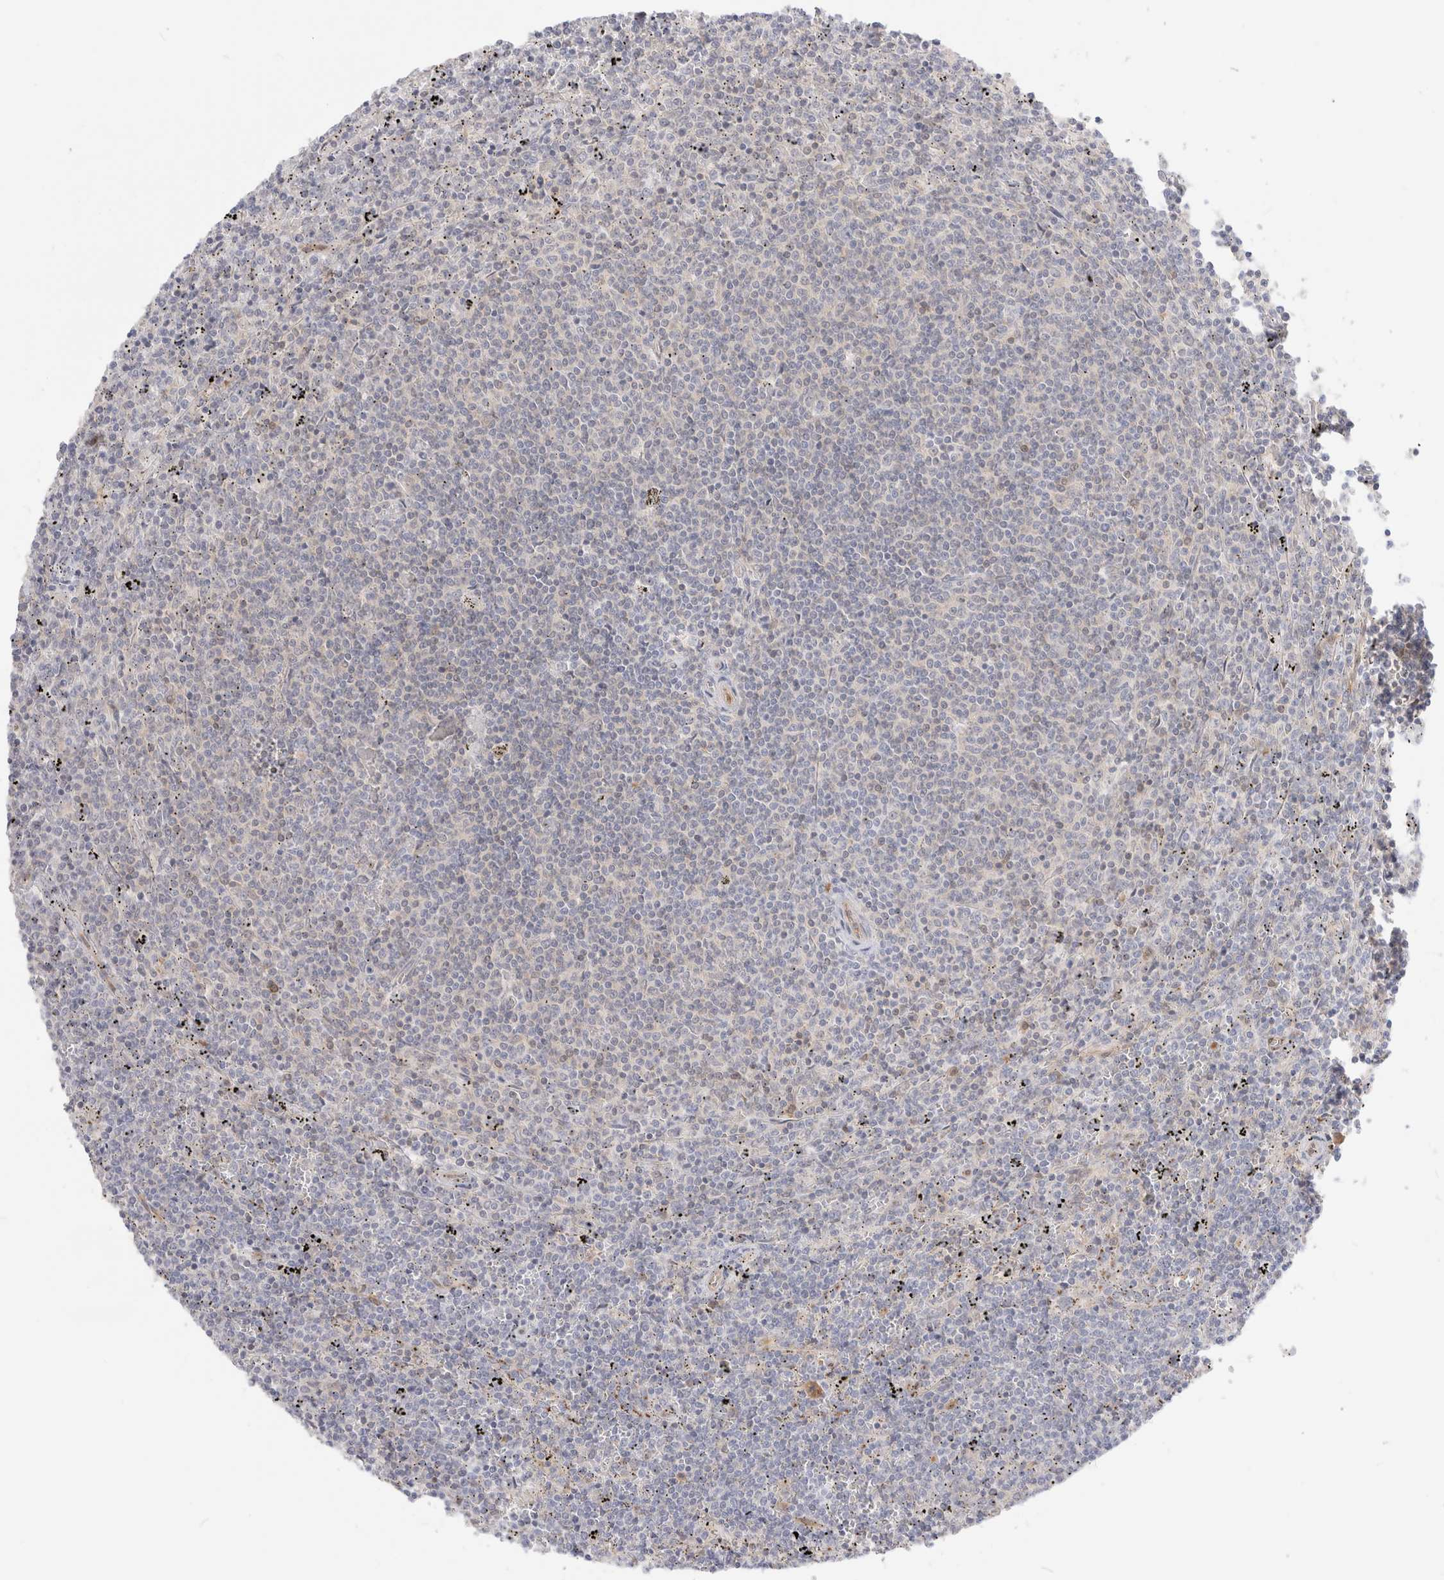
{"staining": {"intensity": "negative", "quantity": "none", "location": "none"}, "tissue": "lymphoma", "cell_type": "Tumor cells", "image_type": "cancer", "snomed": [{"axis": "morphology", "description": "Malignant lymphoma, non-Hodgkin's type, Low grade"}, {"axis": "topography", "description": "Spleen"}], "caption": "Malignant lymphoma, non-Hodgkin's type (low-grade) was stained to show a protein in brown. There is no significant positivity in tumor cells.", "gene": "EFCAB13", "patient": {"sex": "female", "age": 50}}